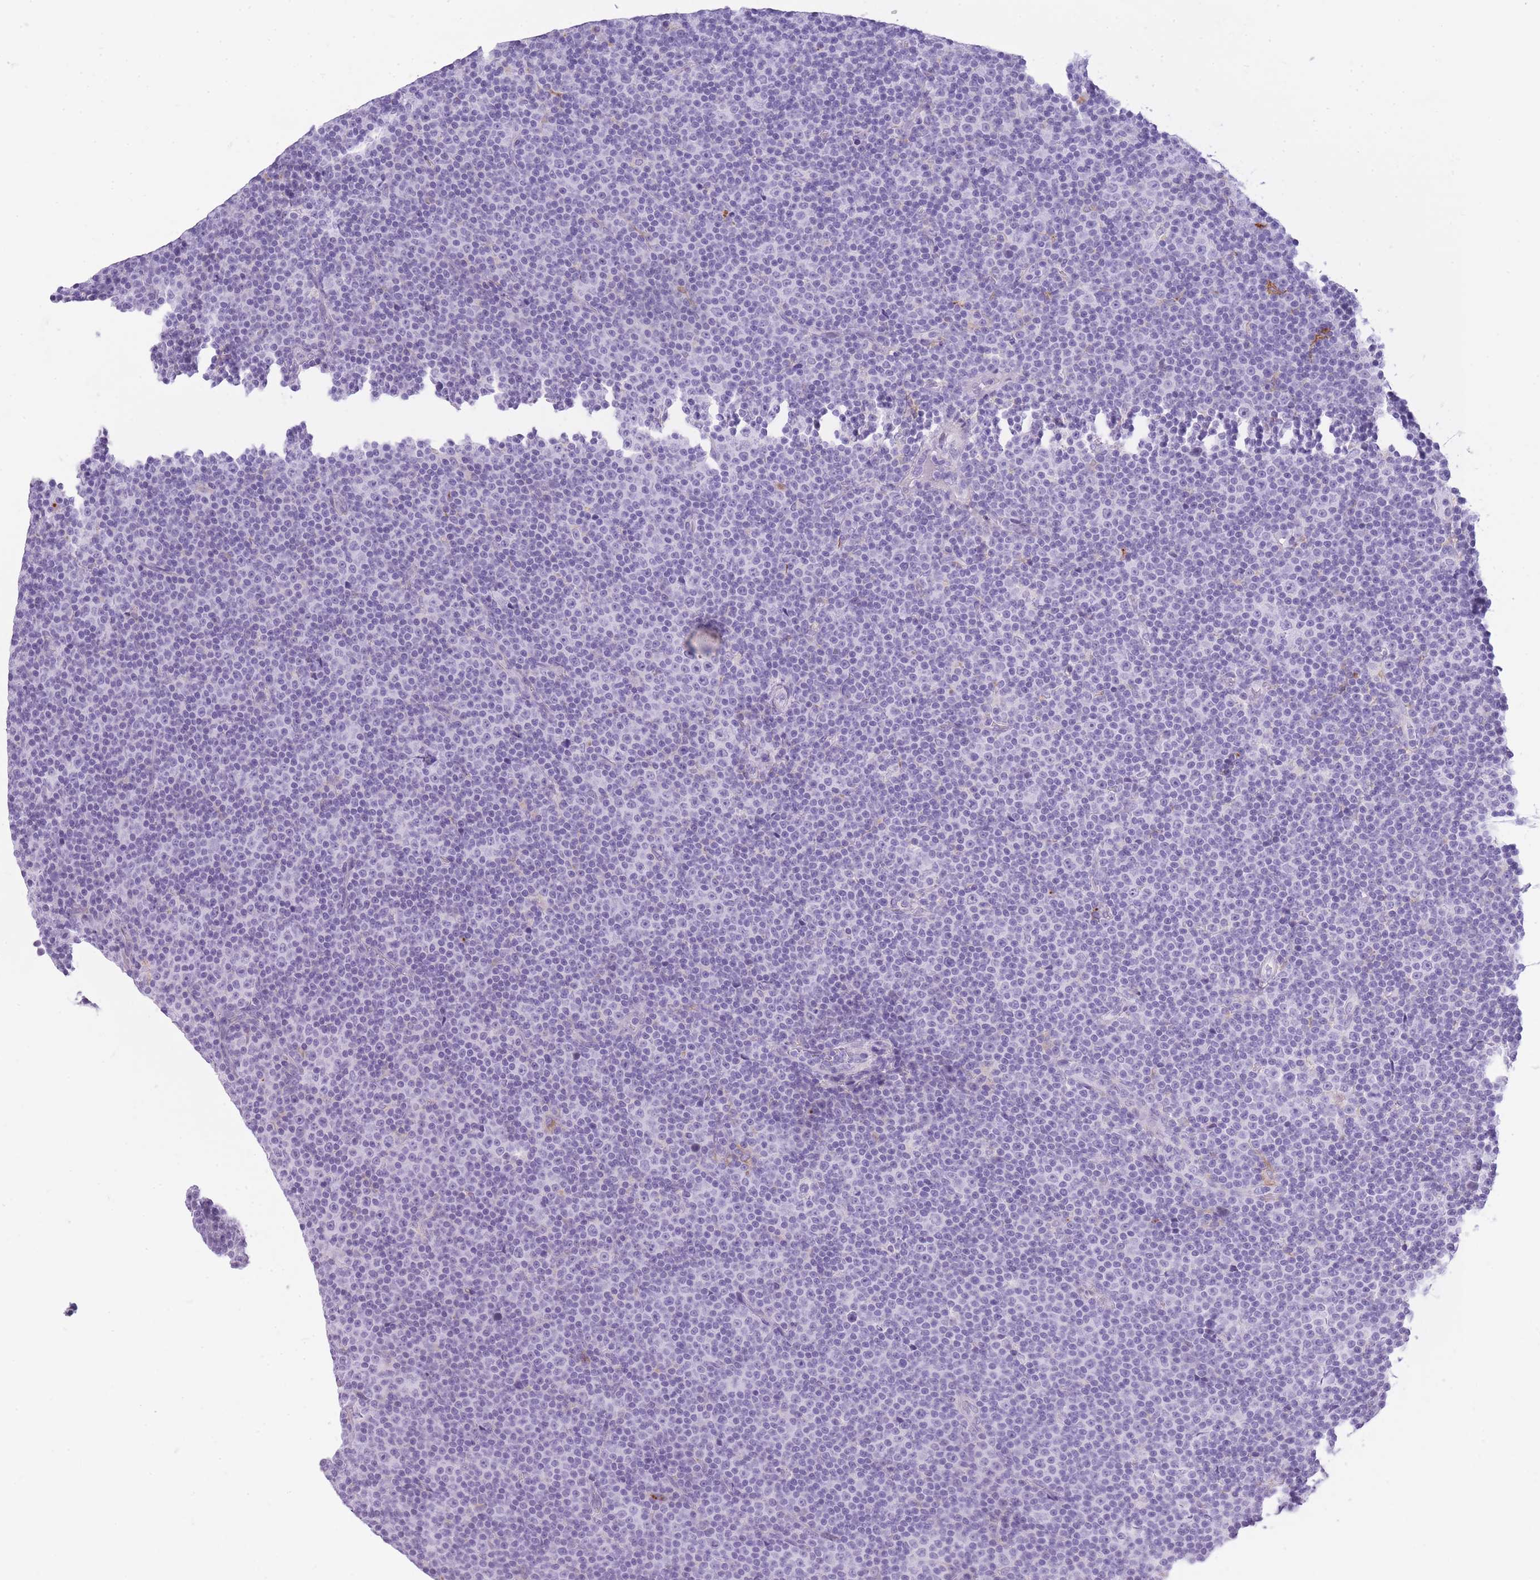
{"staining": {"intensity": "negative", "quantity": "none", "location": "none"}, "tissue": "lymphoma", "cell_type": "Tumor cells", "image_type": "cancer", "snomed": [{"axis": "morphology", "description": "Malignant lymphoma, non-Hodgkin's type, Low grade"}, {"axis": "topography", "description": "Lymph node"}], "caption": "Immunohistochemistry (IHC) of human lymphoma shows no staining in tumor cells.", "gene": "RADX", "patient": {"sex": "female", "age": 67}}